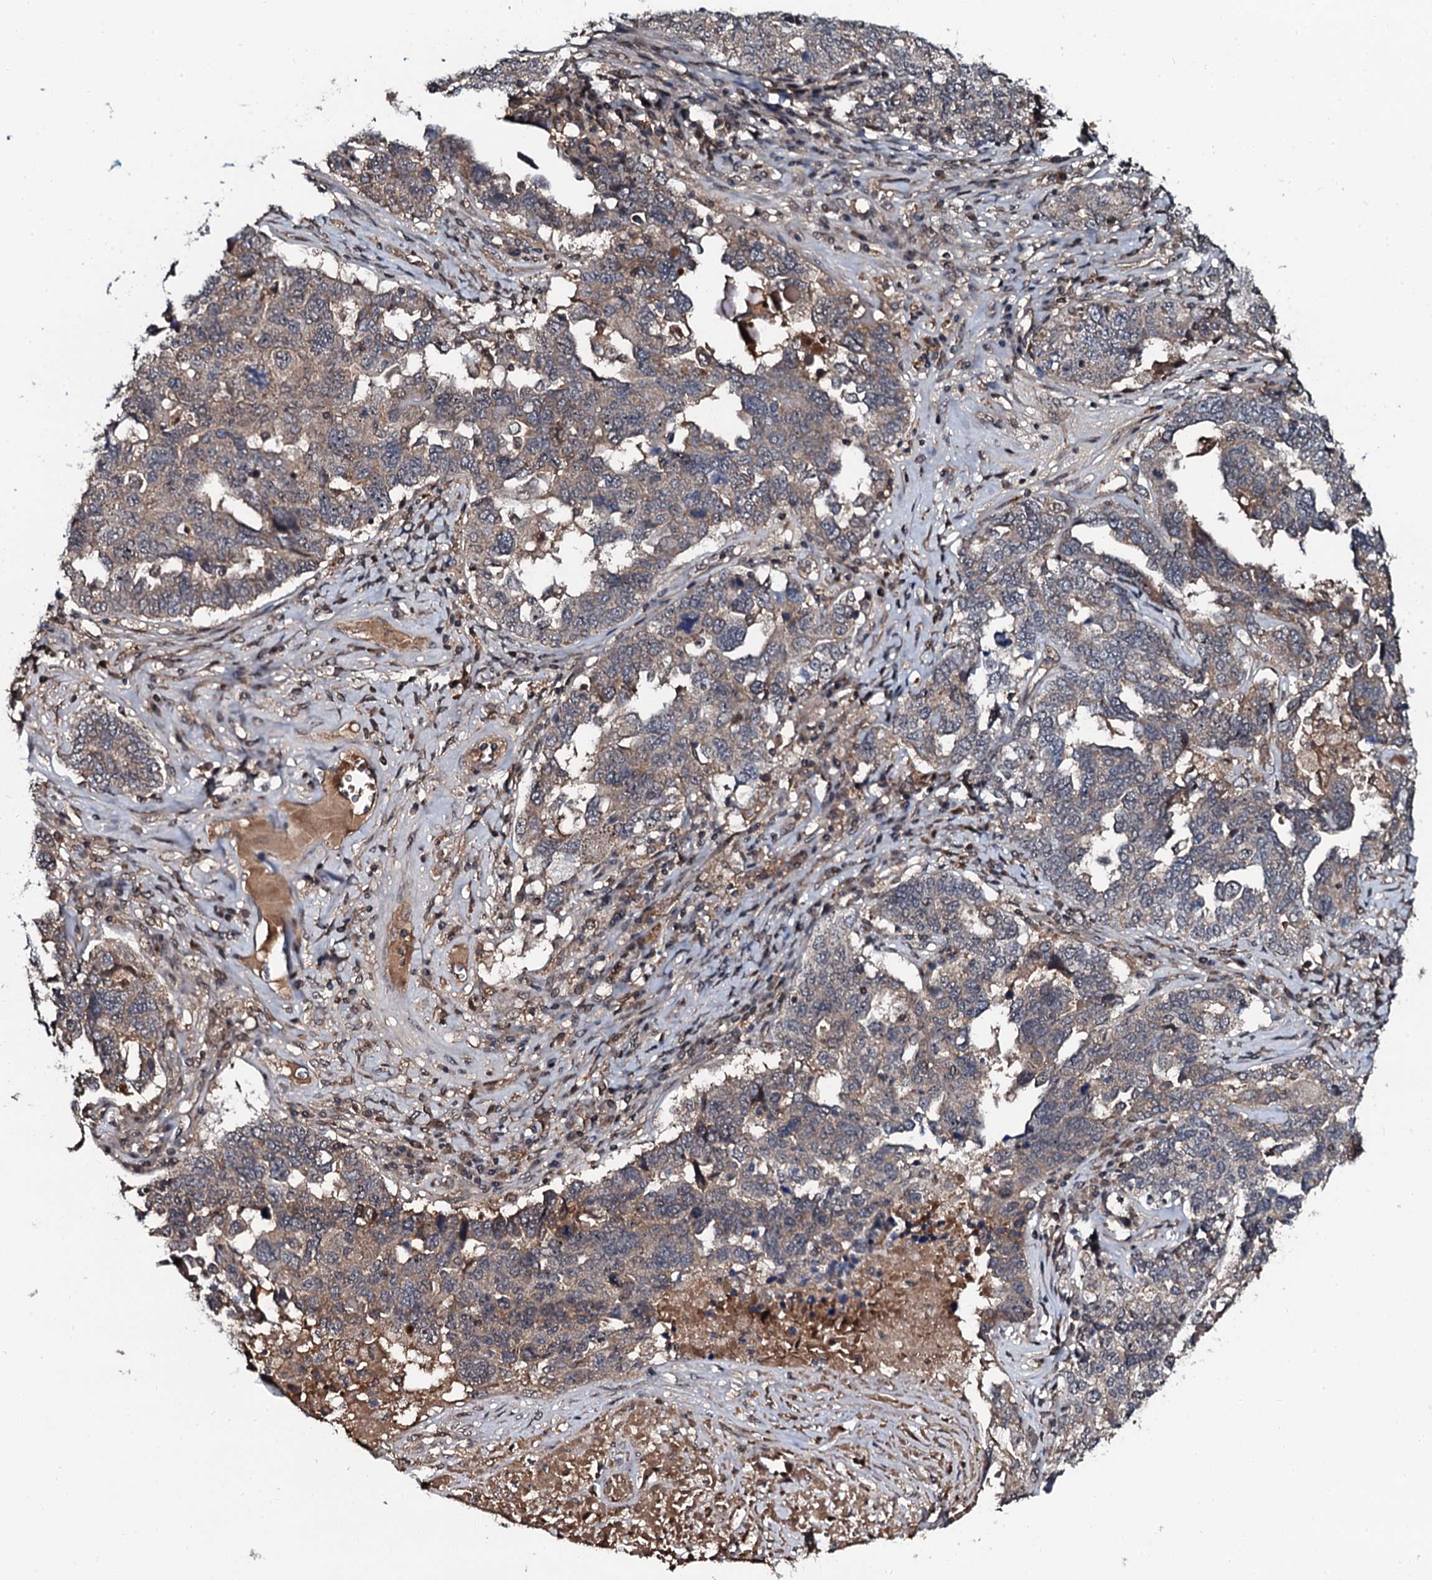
{"staining": {"intensity": "weak", "quantity": "<25%", "location": "cytoplasmic/membranous"}, "tissue": "ovarian cancer", "cell_type": "Tumor cells", "image_type": "cancer", "snomed": [{"axis": "morphology", "description": "Carcinoma, endometroid"}, {"axis": "topography", "description": "Ovary"}], "caption": "IHC of human endometroid carcinoma (ovarian) reveals no staining in tumor cells.", "gene": "N4BP1", "patient": {"sex": "female", "age": 62}}